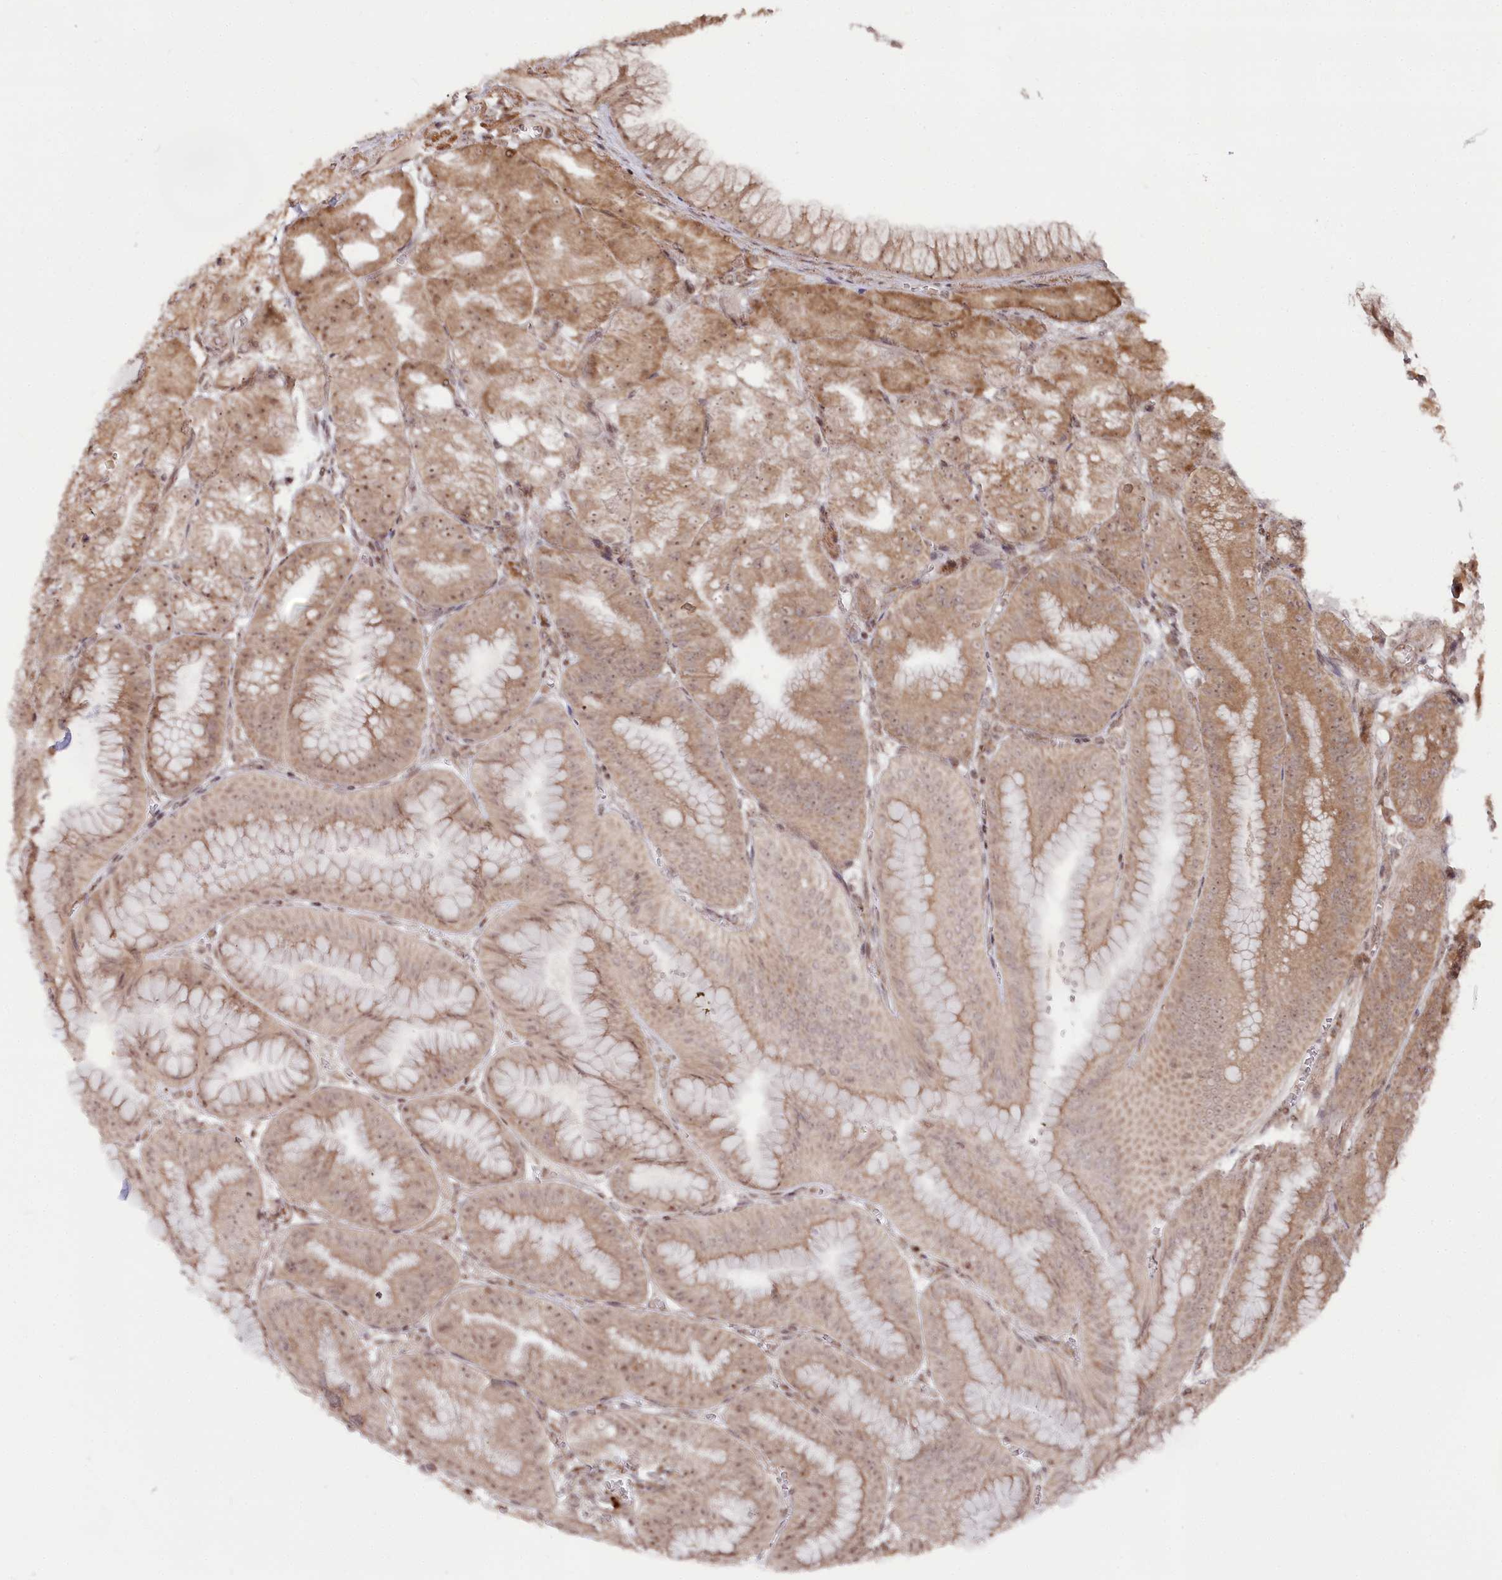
{"staining": {"intensity": "moderate", "quantity": ">75%", "location": "cytoplasmic/membranous,nuclear"}, "tissue": "stomach", "cell_type": "Glandular cells", "image_type": "normal", "snomed": [{"axis": "morphology", "description": "Normal tissue, NOS"}, {"axis": "topography", "description": "Stomach, upper"}, {"axis": "topography", "description": "Stomach, lower"}], "caption": "High-magnification brightfield microscopy of benign stomach stained with DAB (3,3'-diaminobenzidine) (brown) and counterstained with hematoxylin (blue). glandular cells exhibit moderate cytoplasmic/membranous,nuclear expression is identified in about>75% of cells.", "gene": "CGGBP1", "patient": {"sex": "male", "age": 71}}